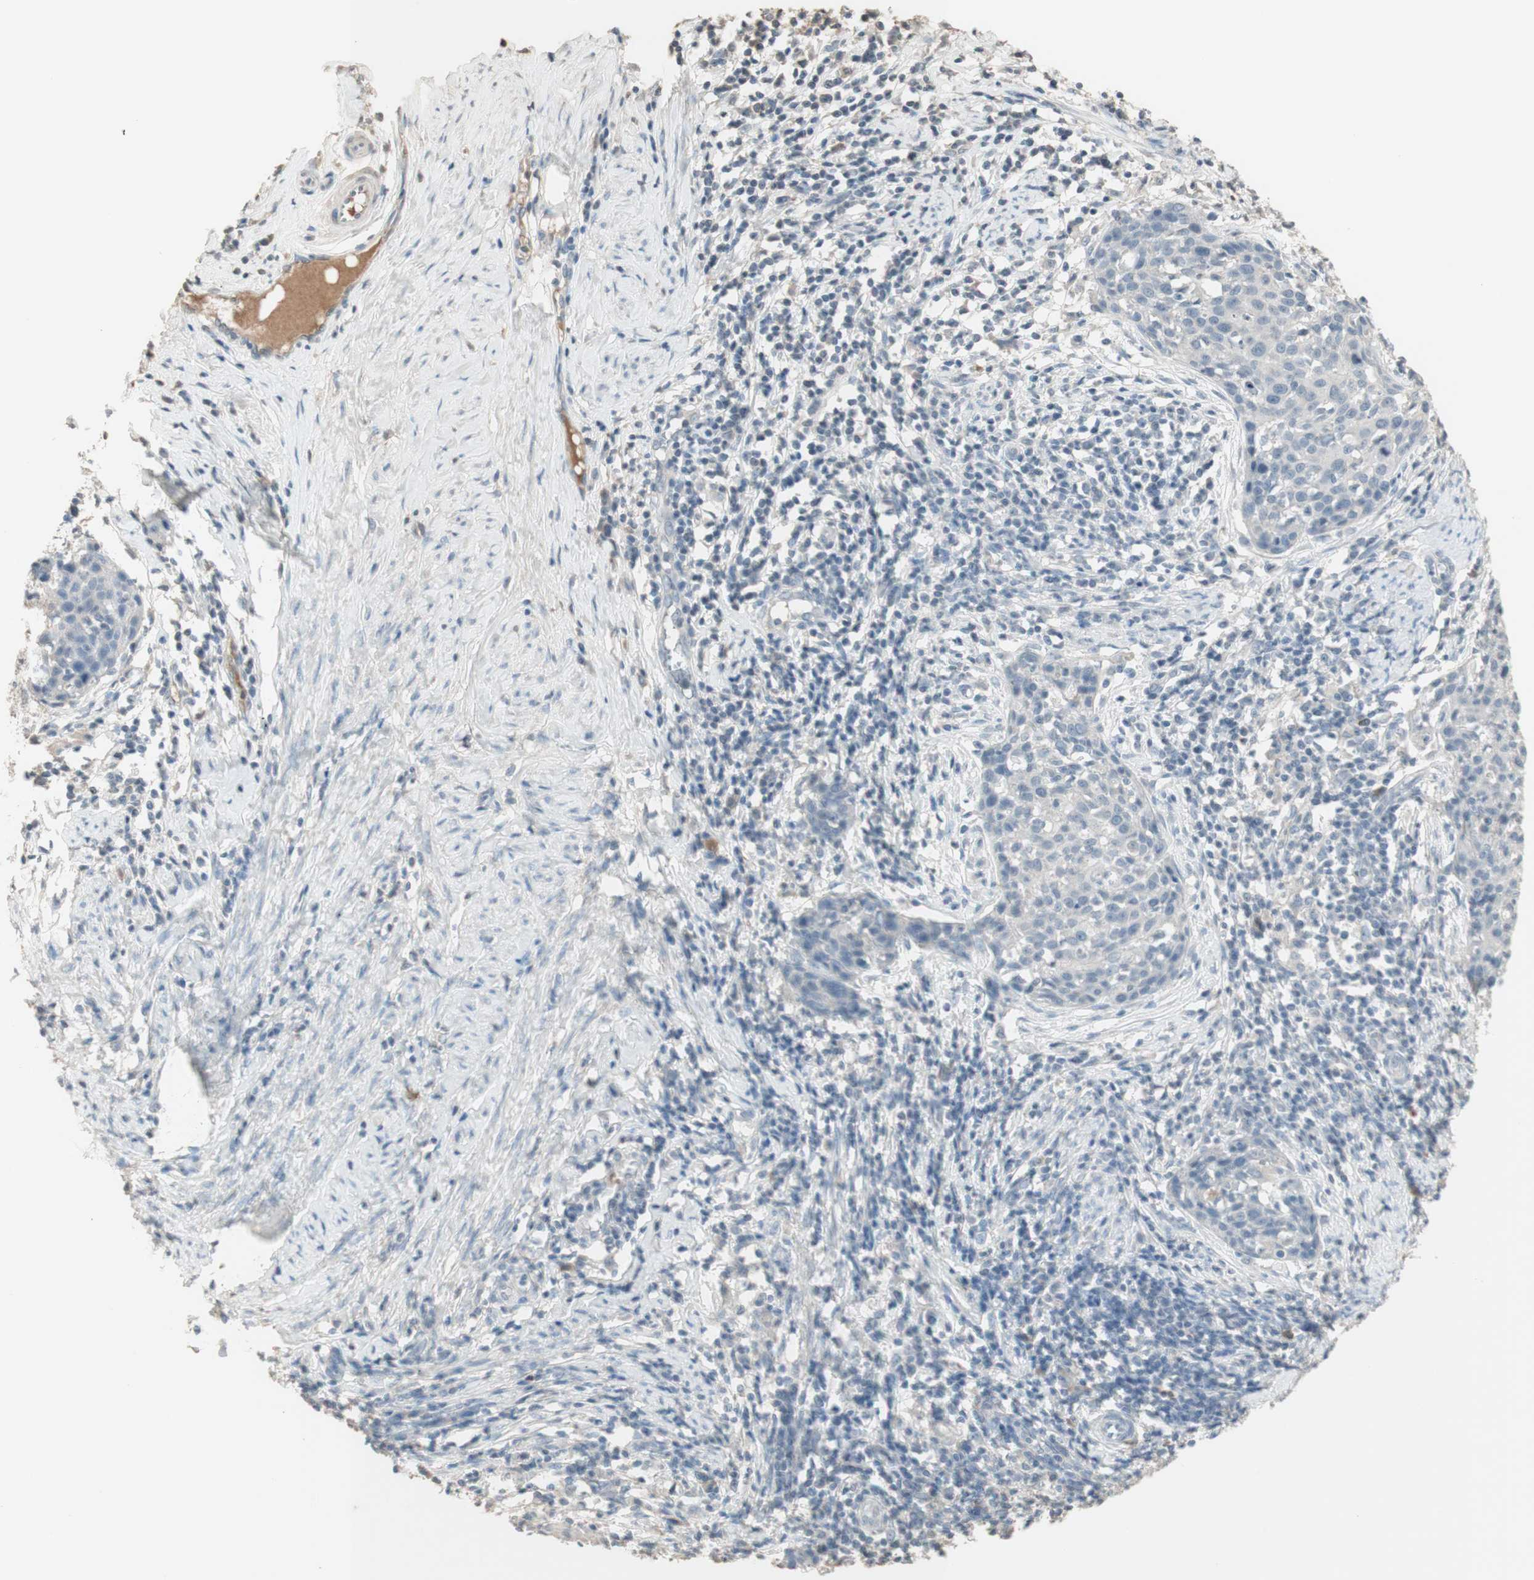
{"staining": {"intensity": "negative", "quantity": "none", "location": "none"}, "tissue": "cervical cancer", "cell_type": "Tumor cells", "image_type": "cancer", "snomed": [{"axis": "morphology", "description": "Squamous cell carcinoma, NOS"}, {"axis": "topography", "description": "Cervix"}], "caption": "There is no significant positivity in tumor cells of cervical cancer (squamous cell carcinoma). (Stains: DAB (3,3'-diaminobenzidine) IHC with hematoxylin counter stain, Microscopy: brightfield microscopy at high magnification).", "gene": "IFNG", "patient": {"sex": "female", "age": 38}}